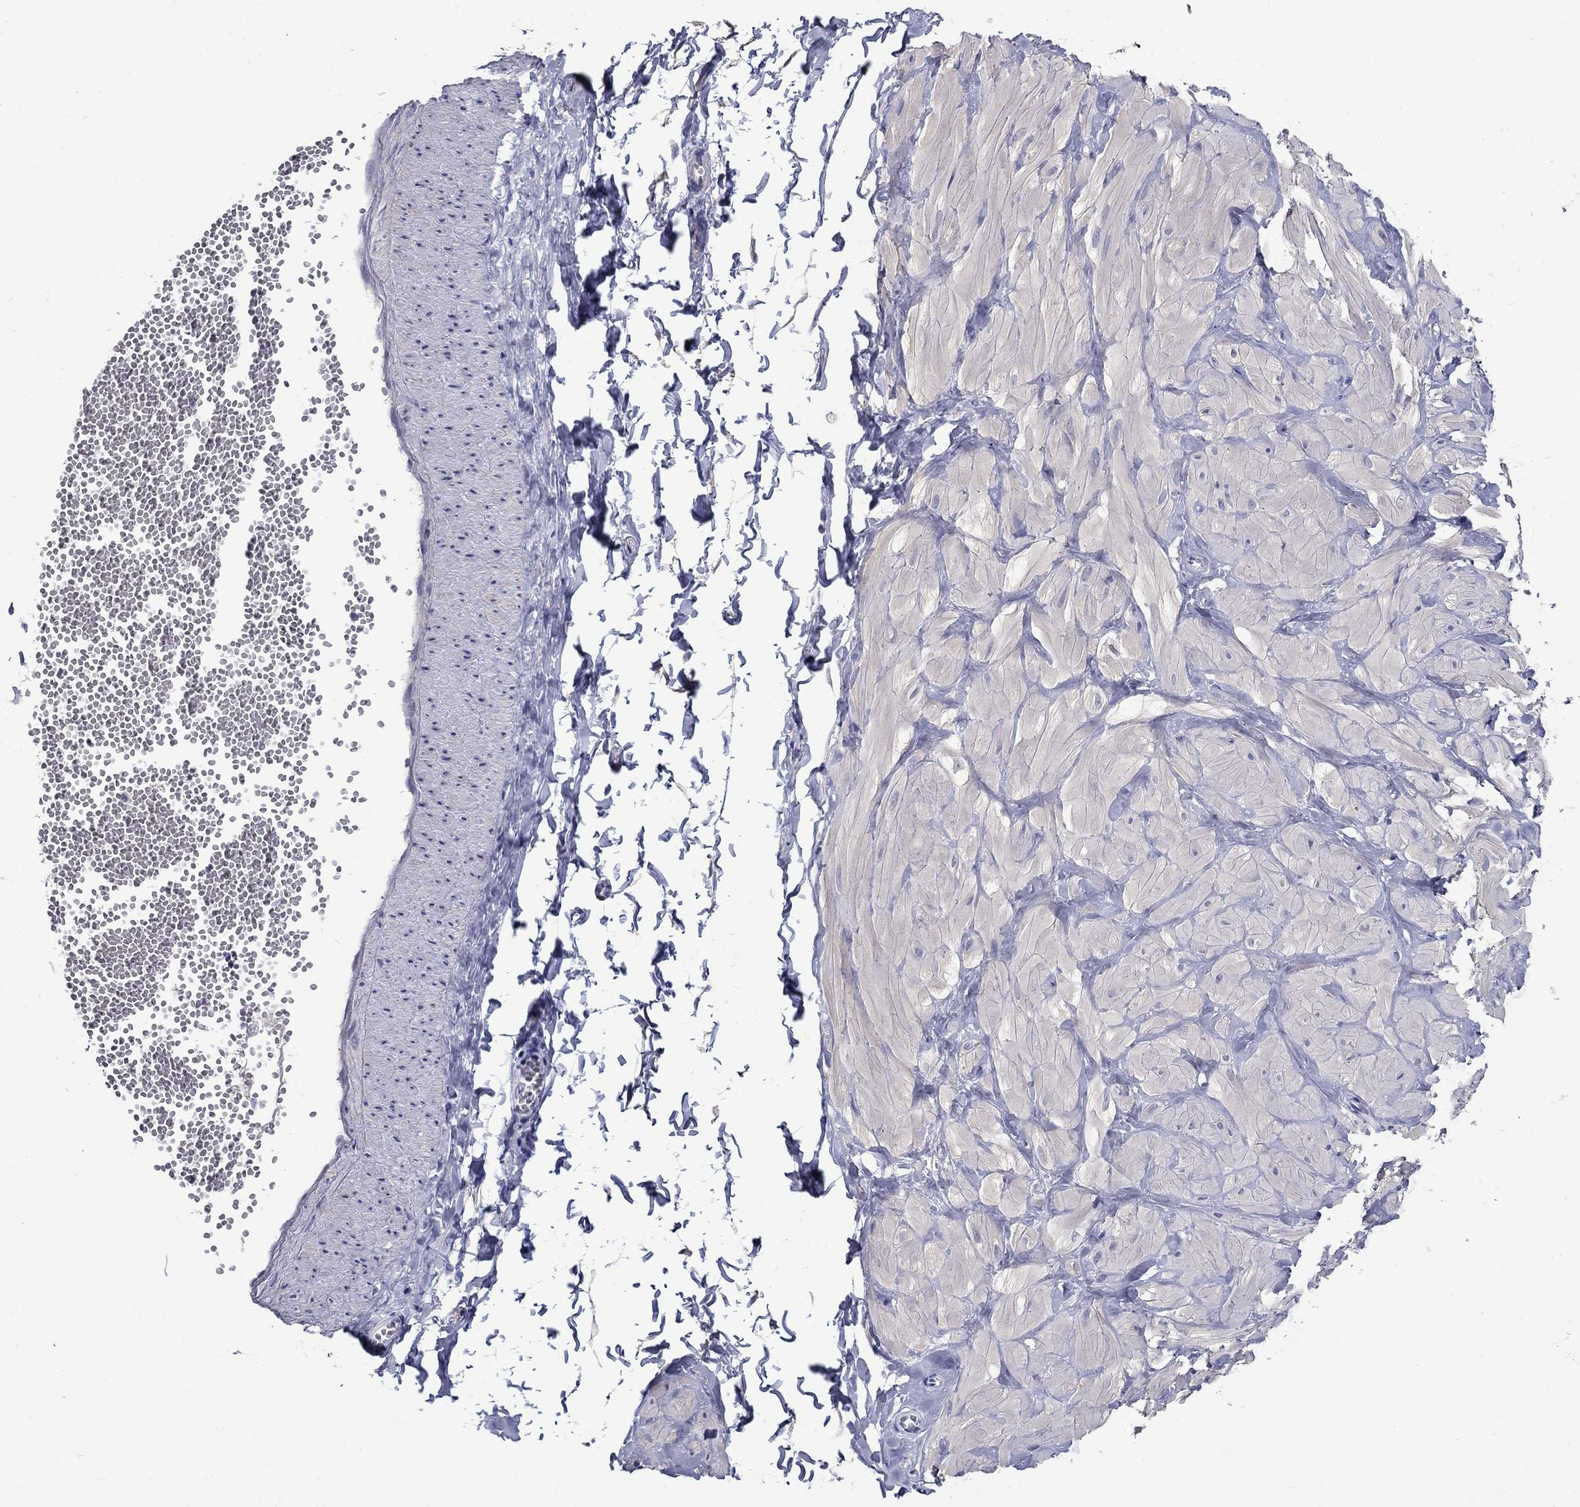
{"staining": {"intensity": "negative", "quantity": "none", "location": "none"}, "tissue": "adipose tissue", "cell_type": "Adipocytes", "image_type": "normal", "snomed": [{"axis": "morphology", "description": "Normal tissue, NOS"}, {"axis": "topography", "description": "Smooth muscle"}, {"axis": "topography", "description": "Peripheral nerve tissue"}], "caption": "The immunohistochemistry (IHC) photomicrograph has no significant positivity in adipocytes of adipose tissue. (Brightfield microscopy of DAB immunohistochemistry (IHC) at high magnification).", "gene": "CNDP1", "patient": {"sex": "male", "age": 22}}